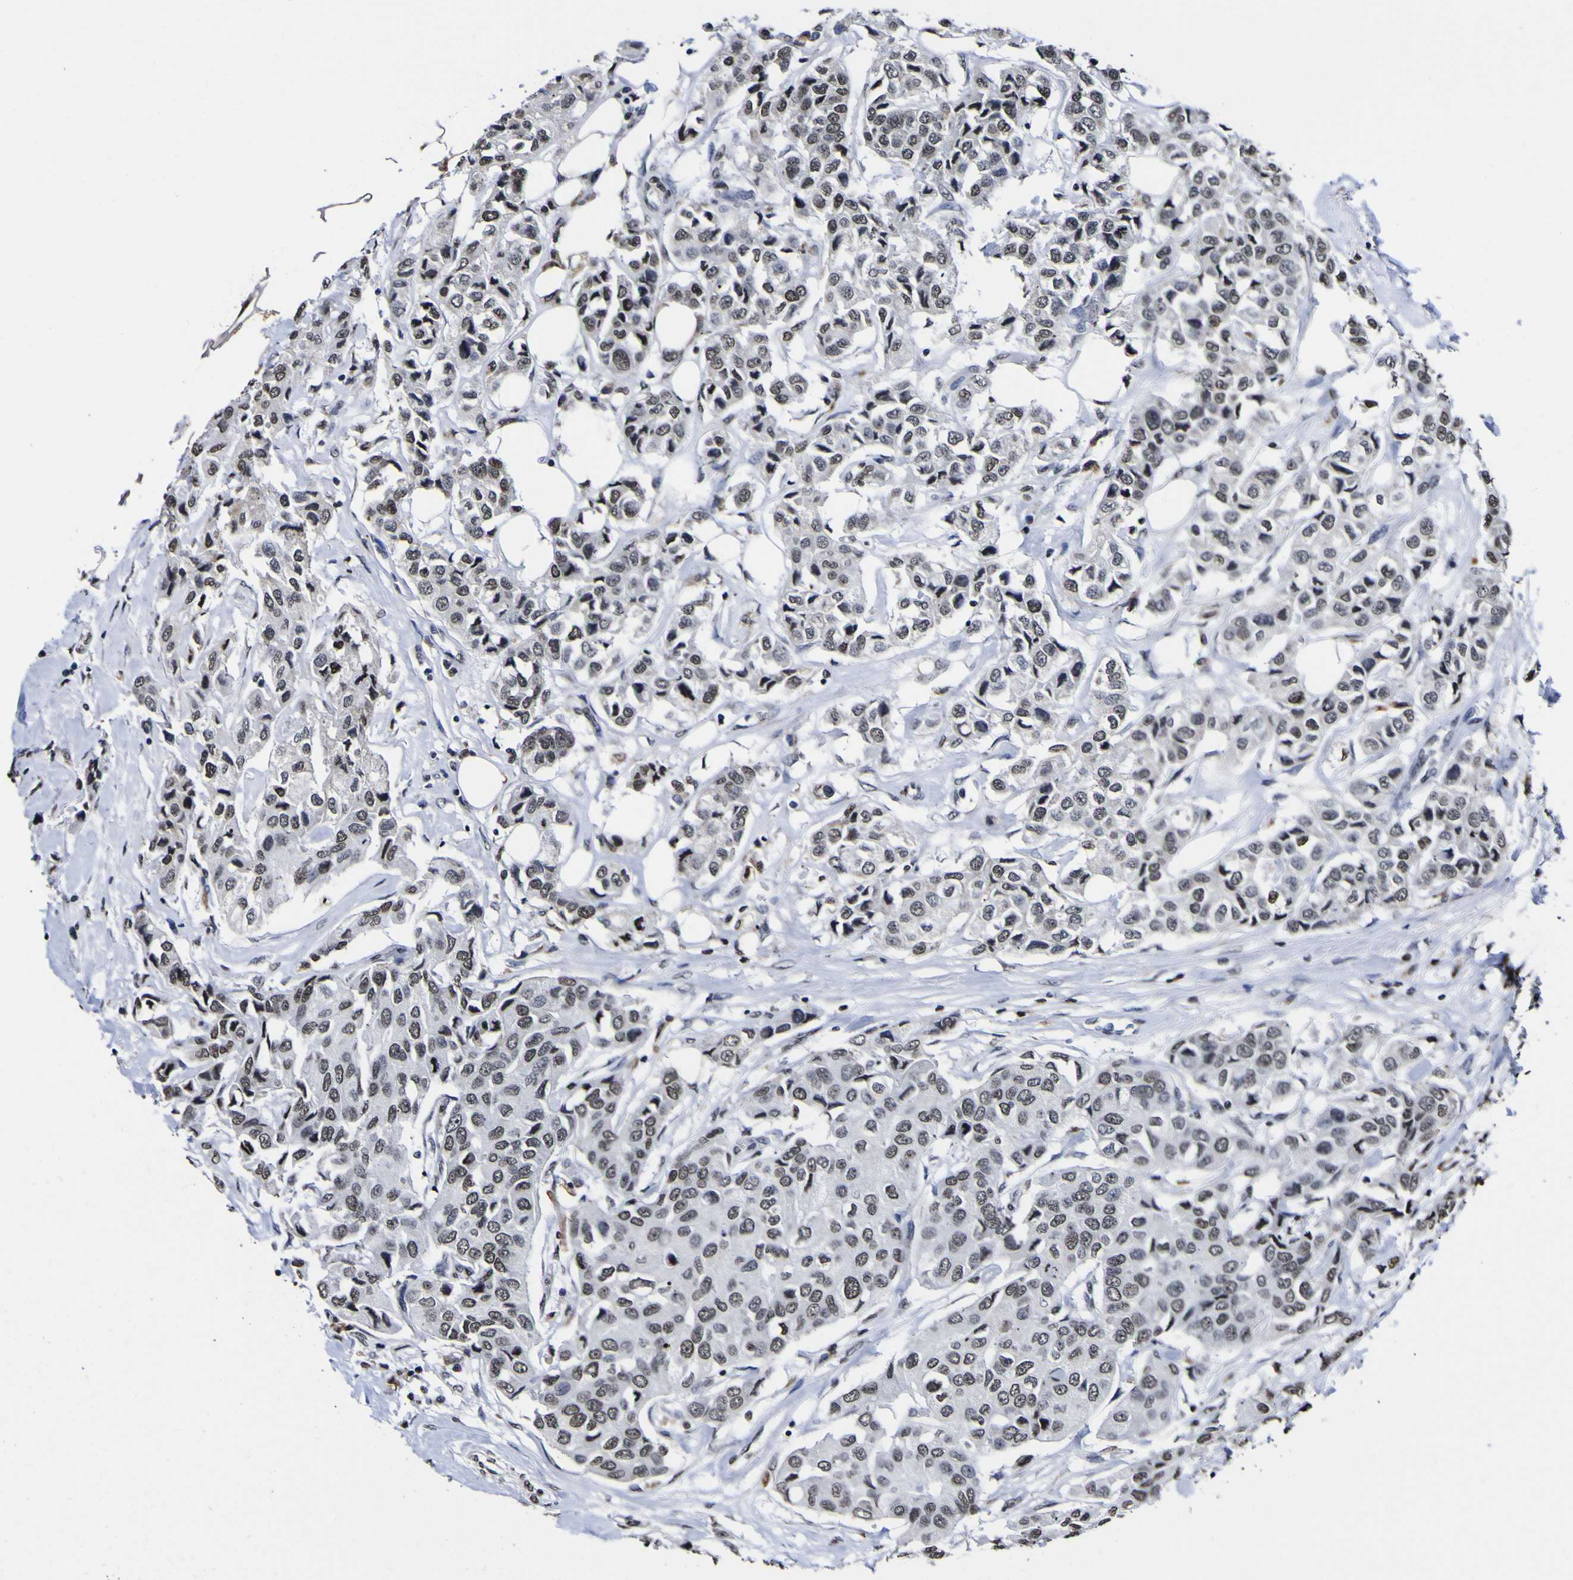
{"staining": {"intensity": "moderate", "quantity": "25%-75%", "location": "nuclear"}, "tissue": "breast cancer", "cell_type": "Tumor cells", "image_type": "cancer", "snomed": [{"axis": "morphology", "description": "Duct carcinoma"}, {"axis": "topography", "description": "Breast"}], "caption": "Breast cancer (intraductal carcinoma) was stained to show a protein in brown. There is medium levels of moderate nuclear staining in about 25%-75% of tumor cells.", "gene": "PIAS1", "patient": {"sex": "female", "age": 80}}